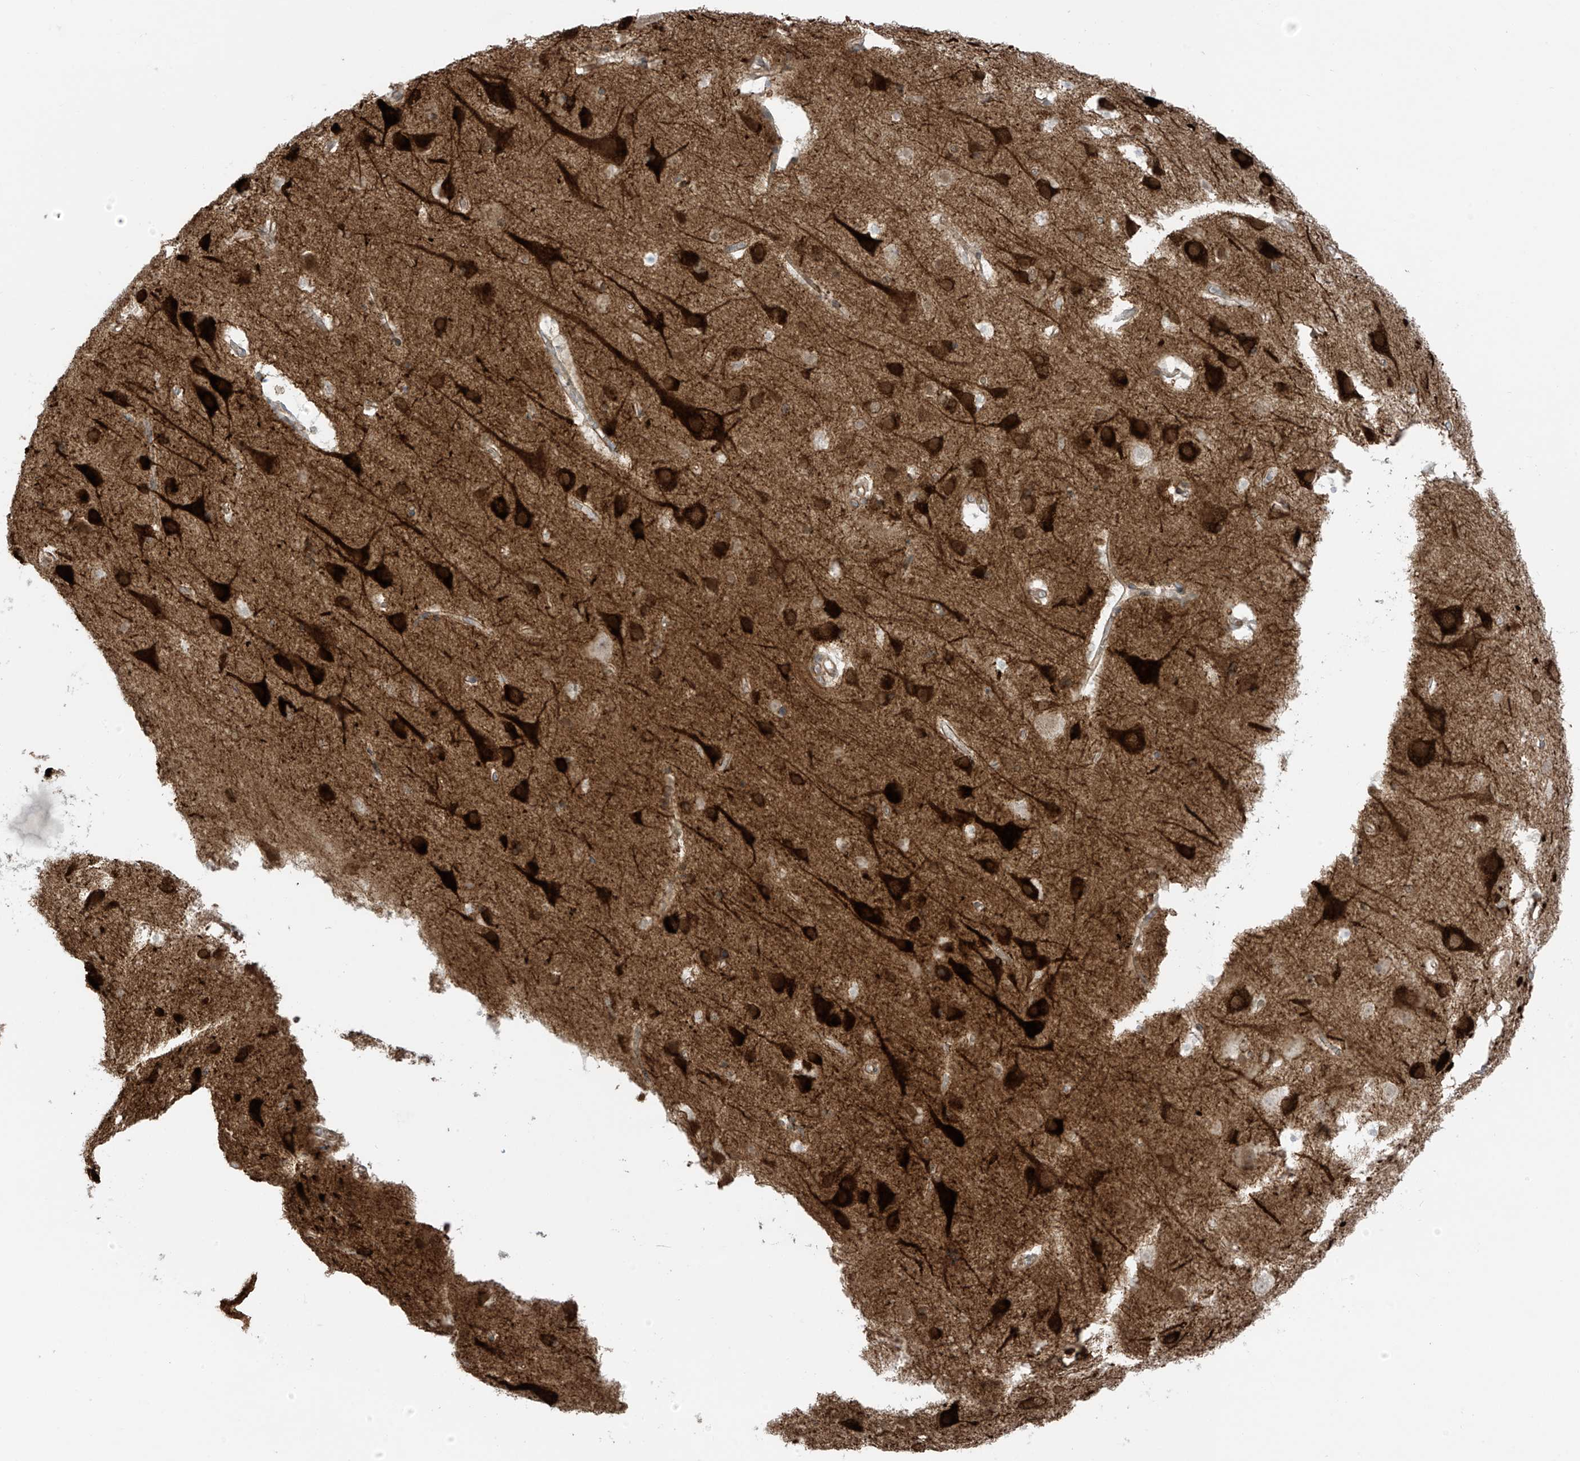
{"staining": {"intensity": "moderate", "quantity": "25%-75%", "location": "cytoplasmic/membranous"}, "tissue": "cerebral cortex", "cell_type": "Endothelial cells", "image_type": "normal", "snomed": [{"axis": "morphology", "description": "Normal tissue, NOS"}, {"axis": "topography", "description": "Cerebral cortex"}], "caption": "This micrograph reveals unremarkable cerebral cortex stained with immunohistochemistry (IHC) to label a protein in brown. The cytoplasmic/membranous of endothelial cells show moderate positivity for the protein. Nuclei are counter-stained blue.", "gene": "HS6ST2", "patient": {"sex": "male", "age": 54}}